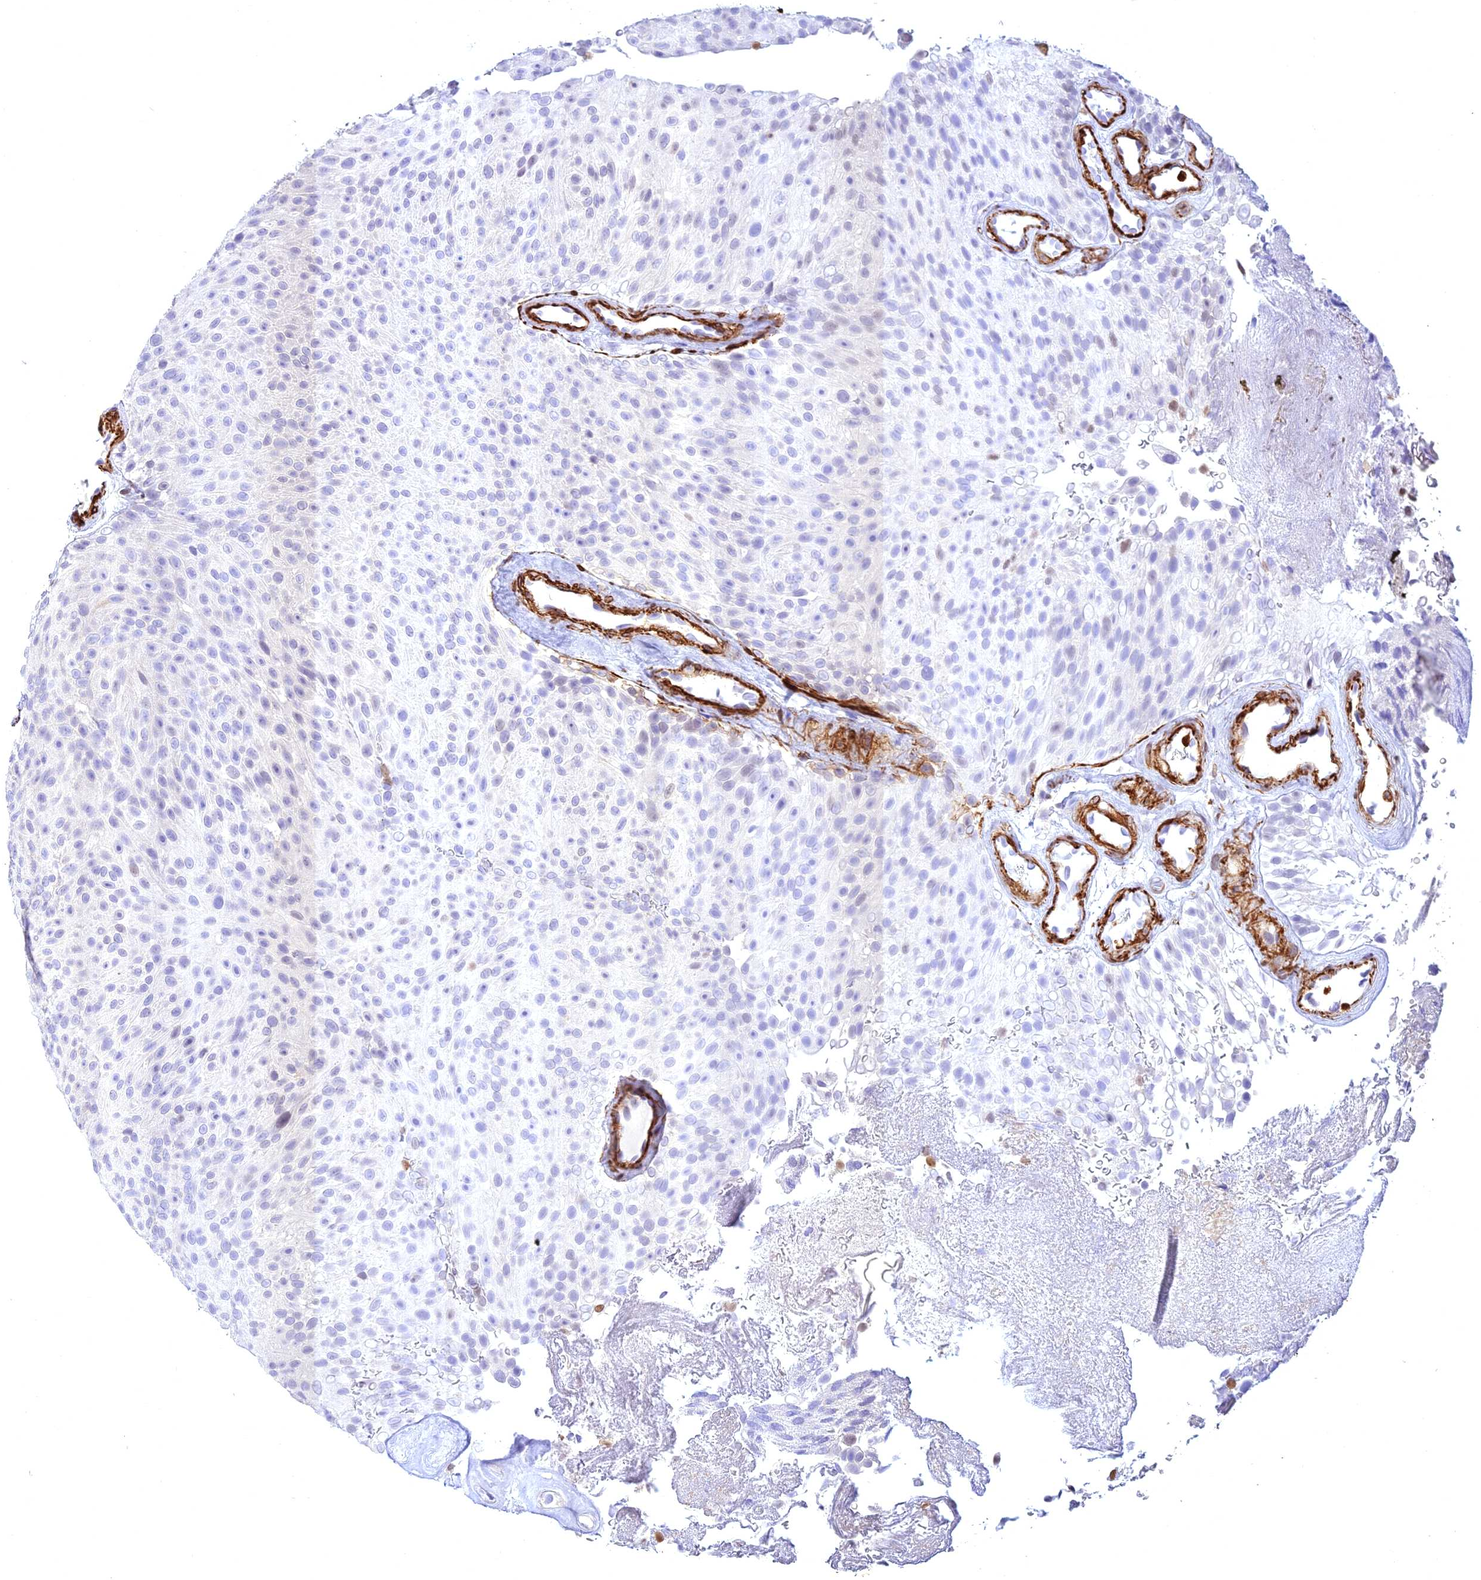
{"staining": {"intensity": "negative", "quantity": "none", "location": "none"}, "tissue": "urothelial cancer", "cell_type": "Tumor cells", "image_type": "cancer", "snomed": [{"axis": "morphology", "description": "Urothelial carcinoma, Low grade"}, {"axis": "topography", "description": "Urinary bladder"}], "caption": "There is no significant staining in tumor cells of urothelial cancer.", "gene": "CENPV", "patient": {"sex": "male", "age": 78}}